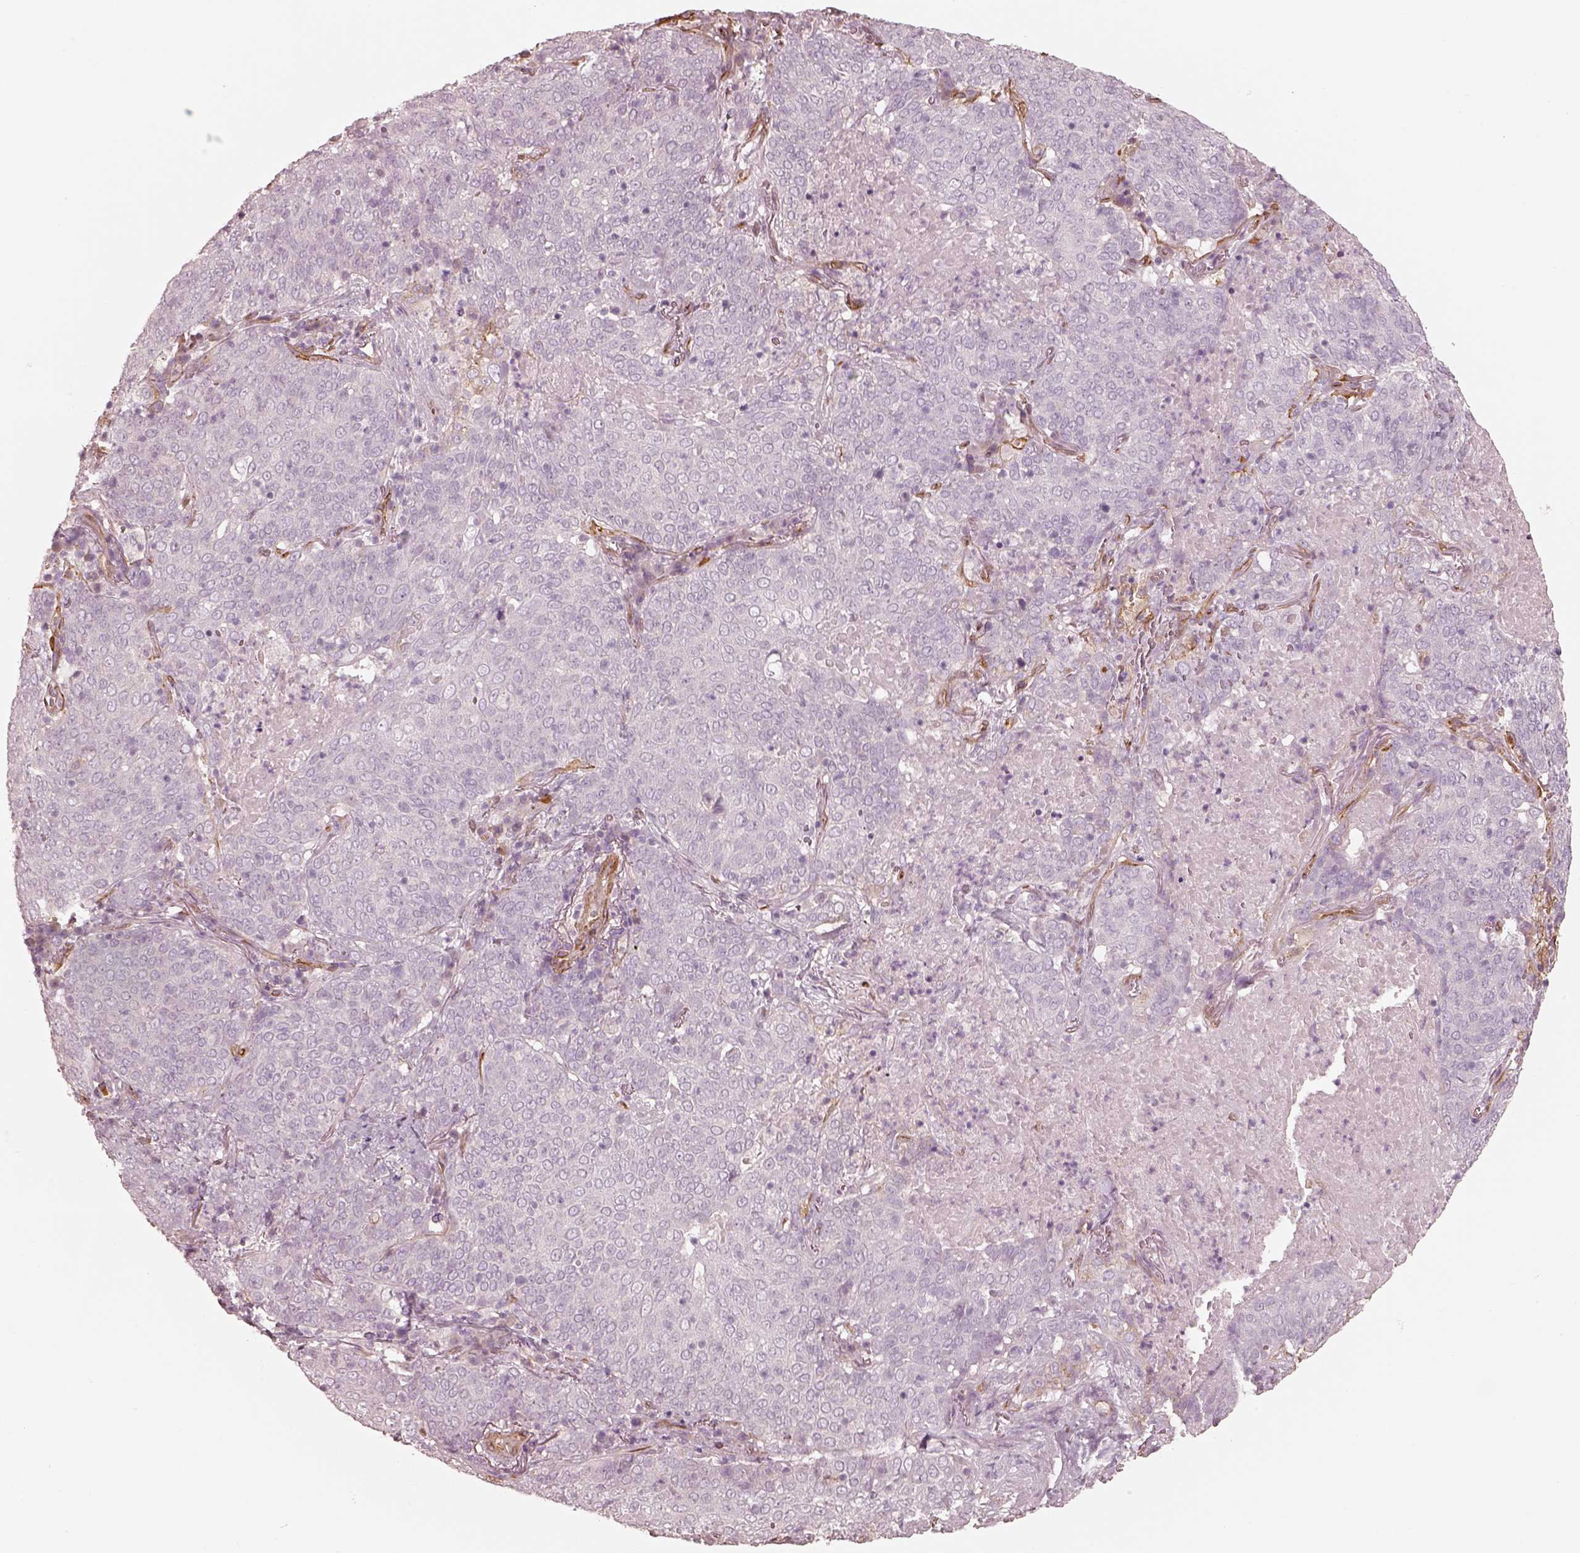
{"staining": {"intensity": "negative", "quantity": "none", "location": "none"}, "tissue": "lung cancer", "cell_type": "Tumor cells", "image_type": "cancer", "snomed": [{"axis": "morphology", "description": "Squamous cell carcinoma, NOS"}, {"axis": "topography", "description": "Lung"}], "caption": "Tumor cells show no significant protein staining in lung cancer. (DAB (3,3'-diaminobenzidine) IHC, high magnification).", "gene": "CRYM", "patient": {"sex": "male", "age": 82}}